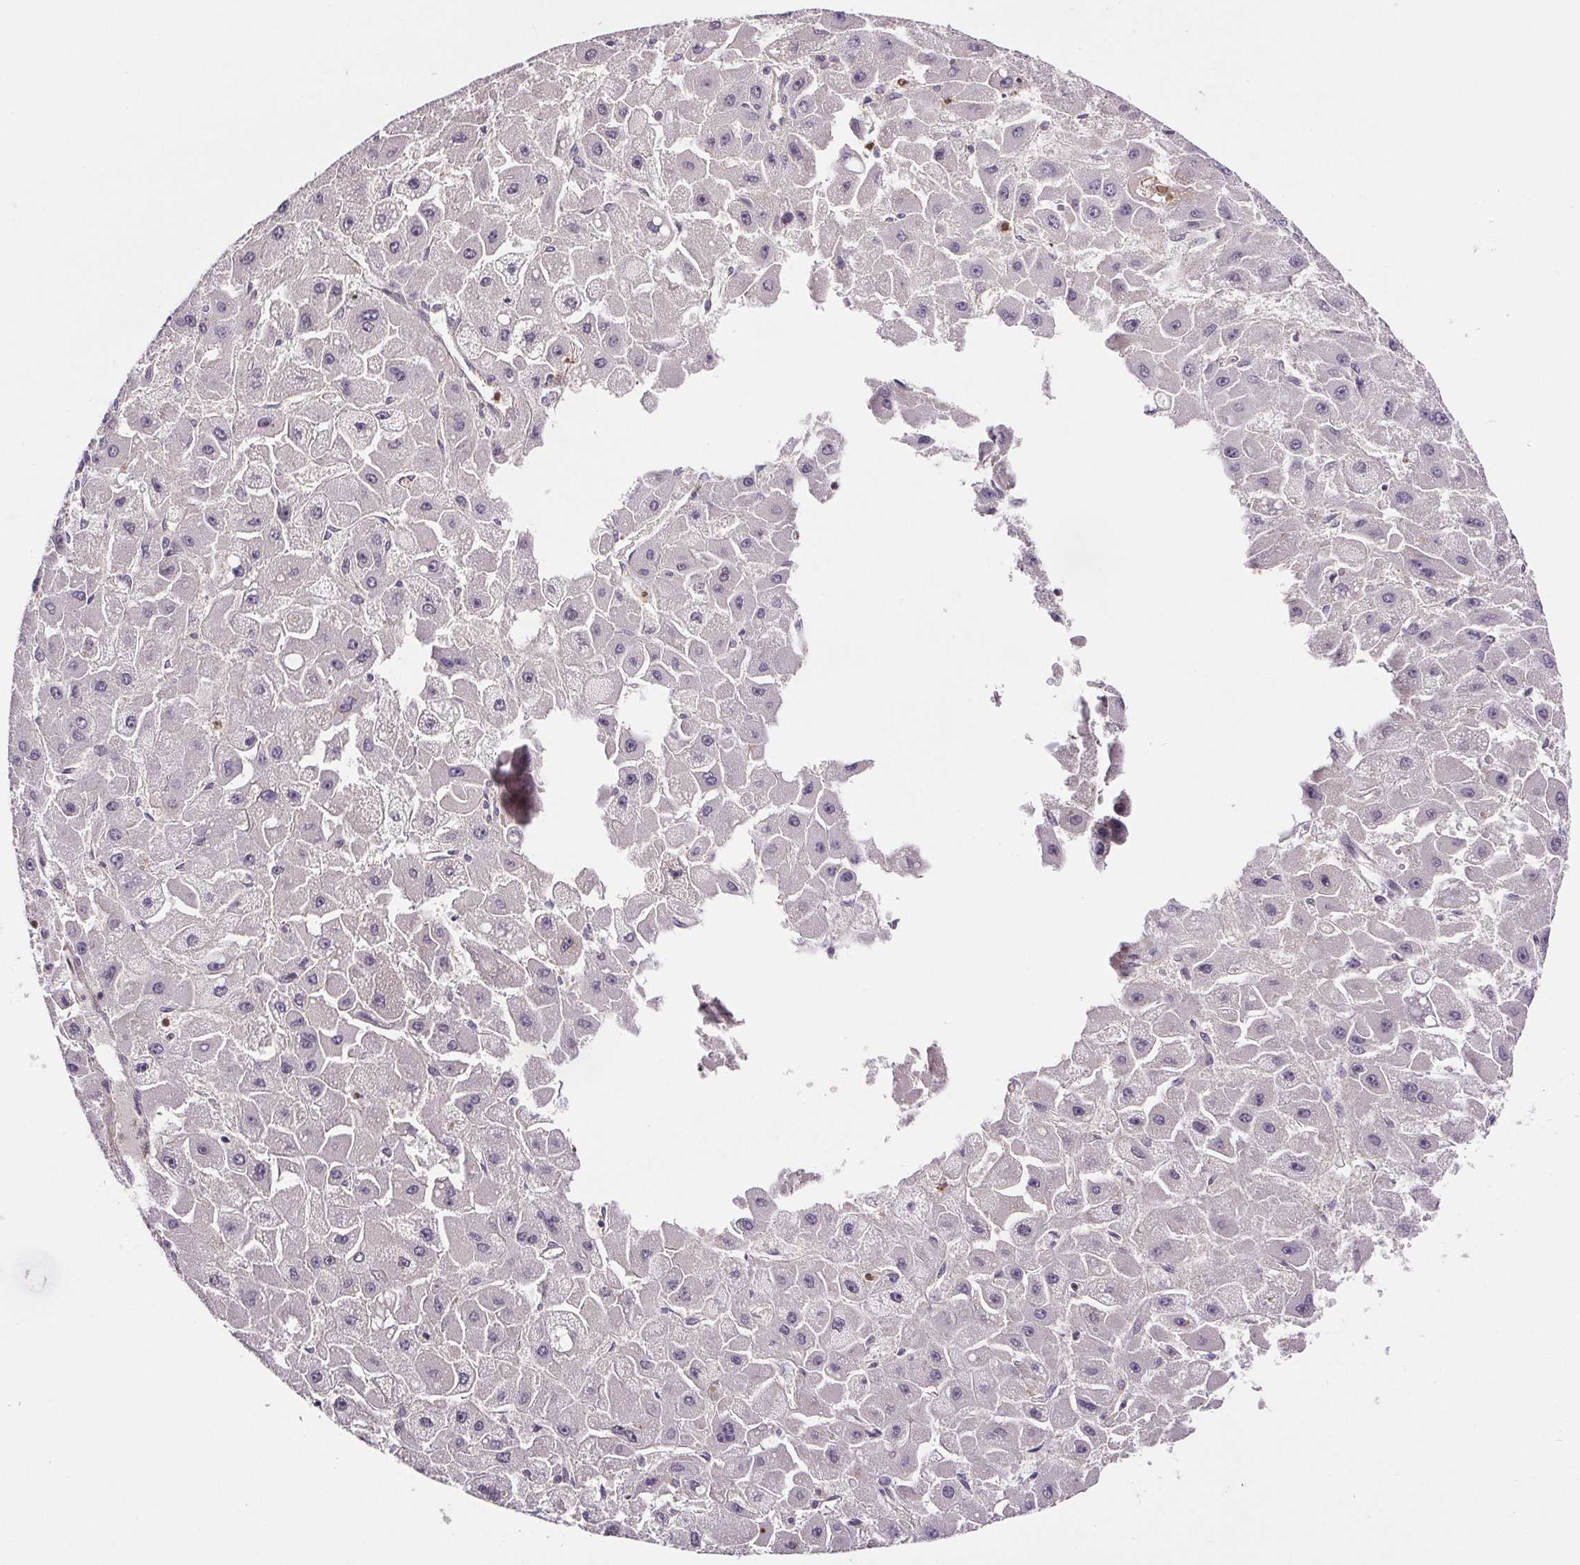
{"staining": {"intensity": "negative", "quantity": "none", "location": "none"}, "tissue": "liver cancer", "cell_type": "Tumor cells", "image_type": "cancer", "snomed": [{"axis": "morphology", "description": "Carcinoma, Hepatocellular, NOS"}, {"axis": "topography", "description": "Liver"}], "caption": "Immunohistochemistry photomicrograph of hepatocellular carcinoma (liver) stained for a protein (brown), which reveals no expression in tumor cells. The staining was performed using DAB (3,3'-diaminobenzidine) to visualize the protein expression in brown, while the nuclei were stained in blue with hematoxylin (Magnification: 20x).", "gene": "CLN3", "patient": {"sex": "female", "age": 25}}